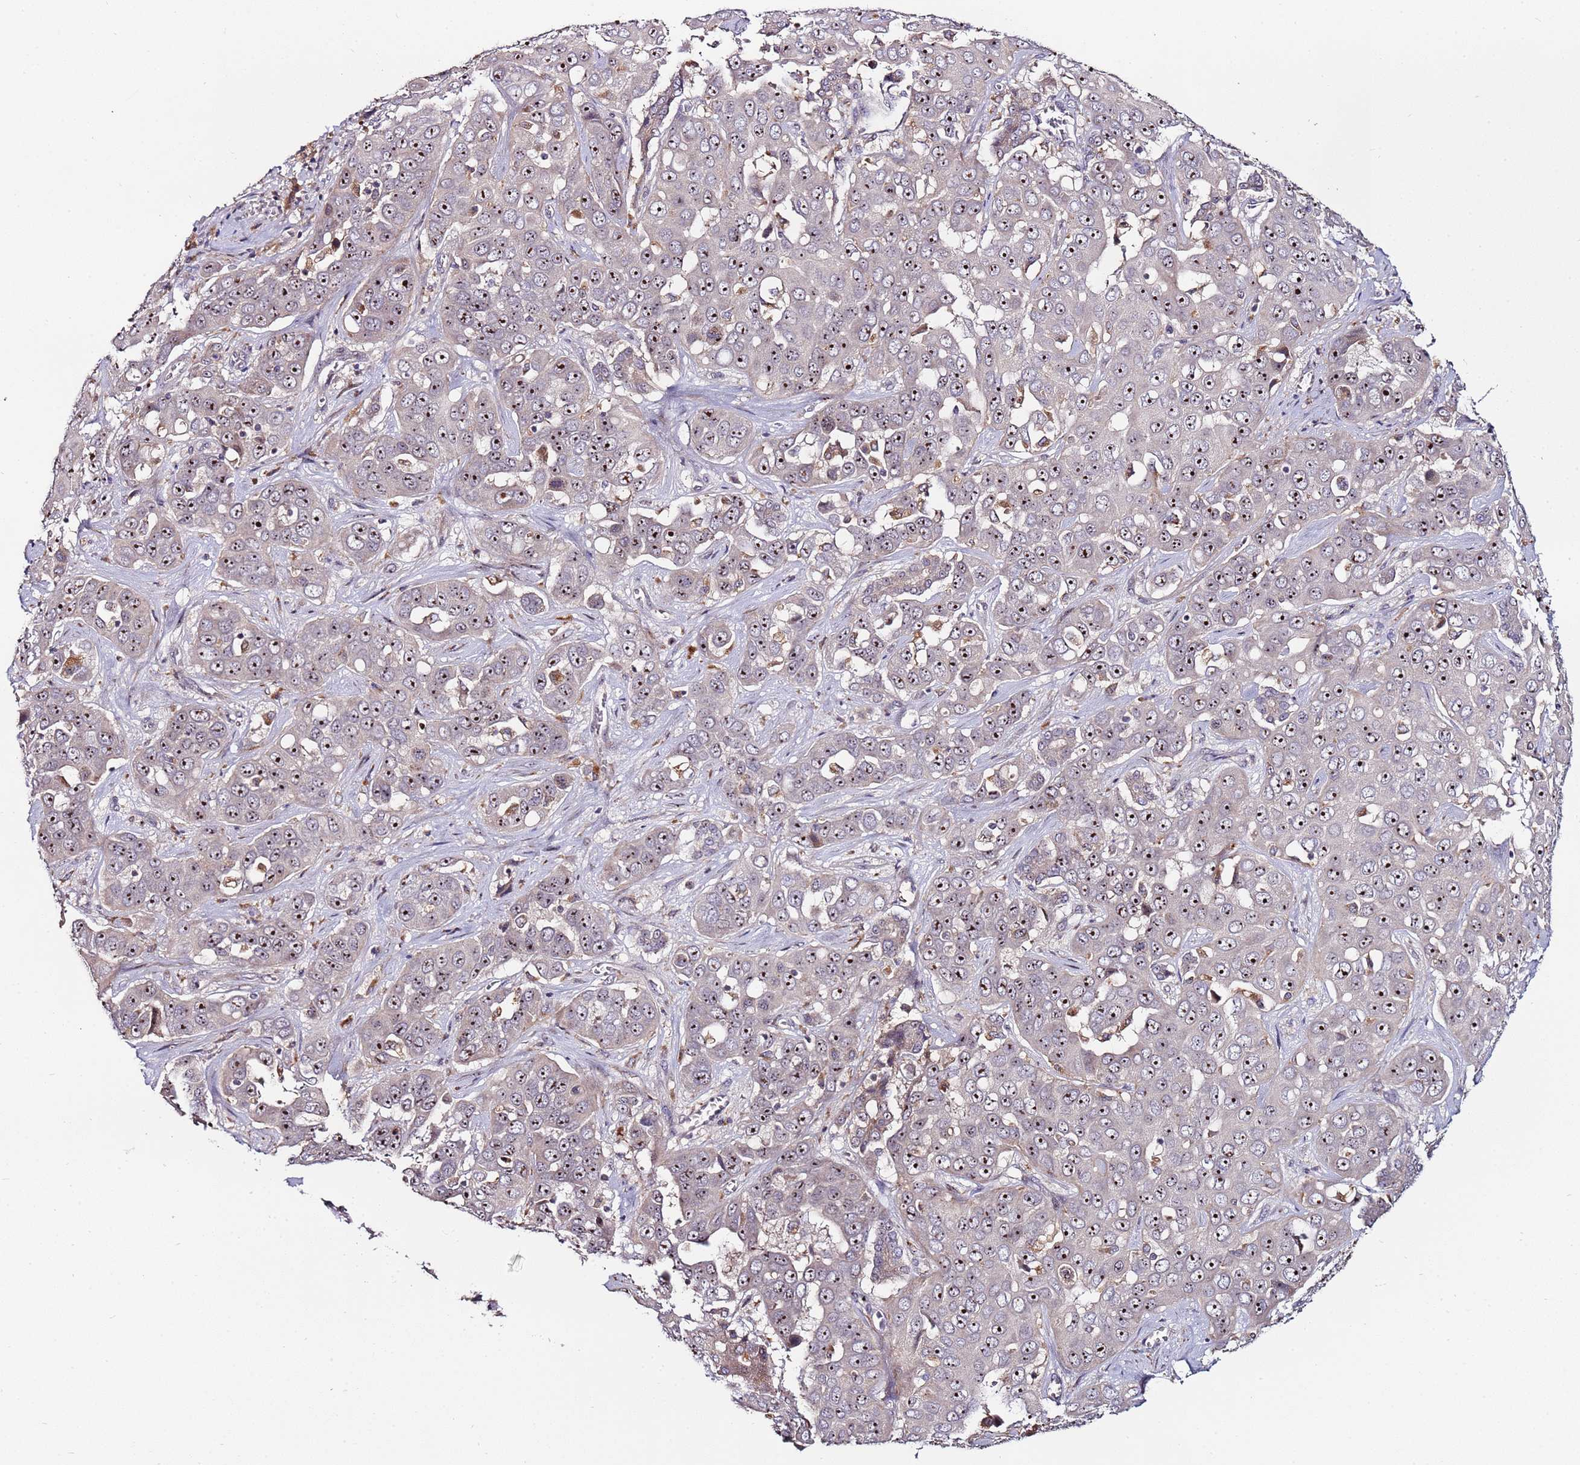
{"staining": {"intensity": "strong", "quantity": ">75%", "location": "nuclear"}, "tissue": "liver cancer", "cell_type": "Tumor cells", "image_type": "cancer", "snomed": [{"axis": "morphology", "description": "Cholangiocarcinoma"}, {"axis": "topography", "description": "Liver"}], "caption": "IHC image of neoplastic tissue: liver cholangiocarcinoma stained using immunohistochemistry (IHC) demonstrates high levels of strong protein expression localized specifically in the nuclear of tumor cells, appearing as a nuclear brown color.", "gene": "KRI1", "patient": {"sex": "female", "age": 52}}